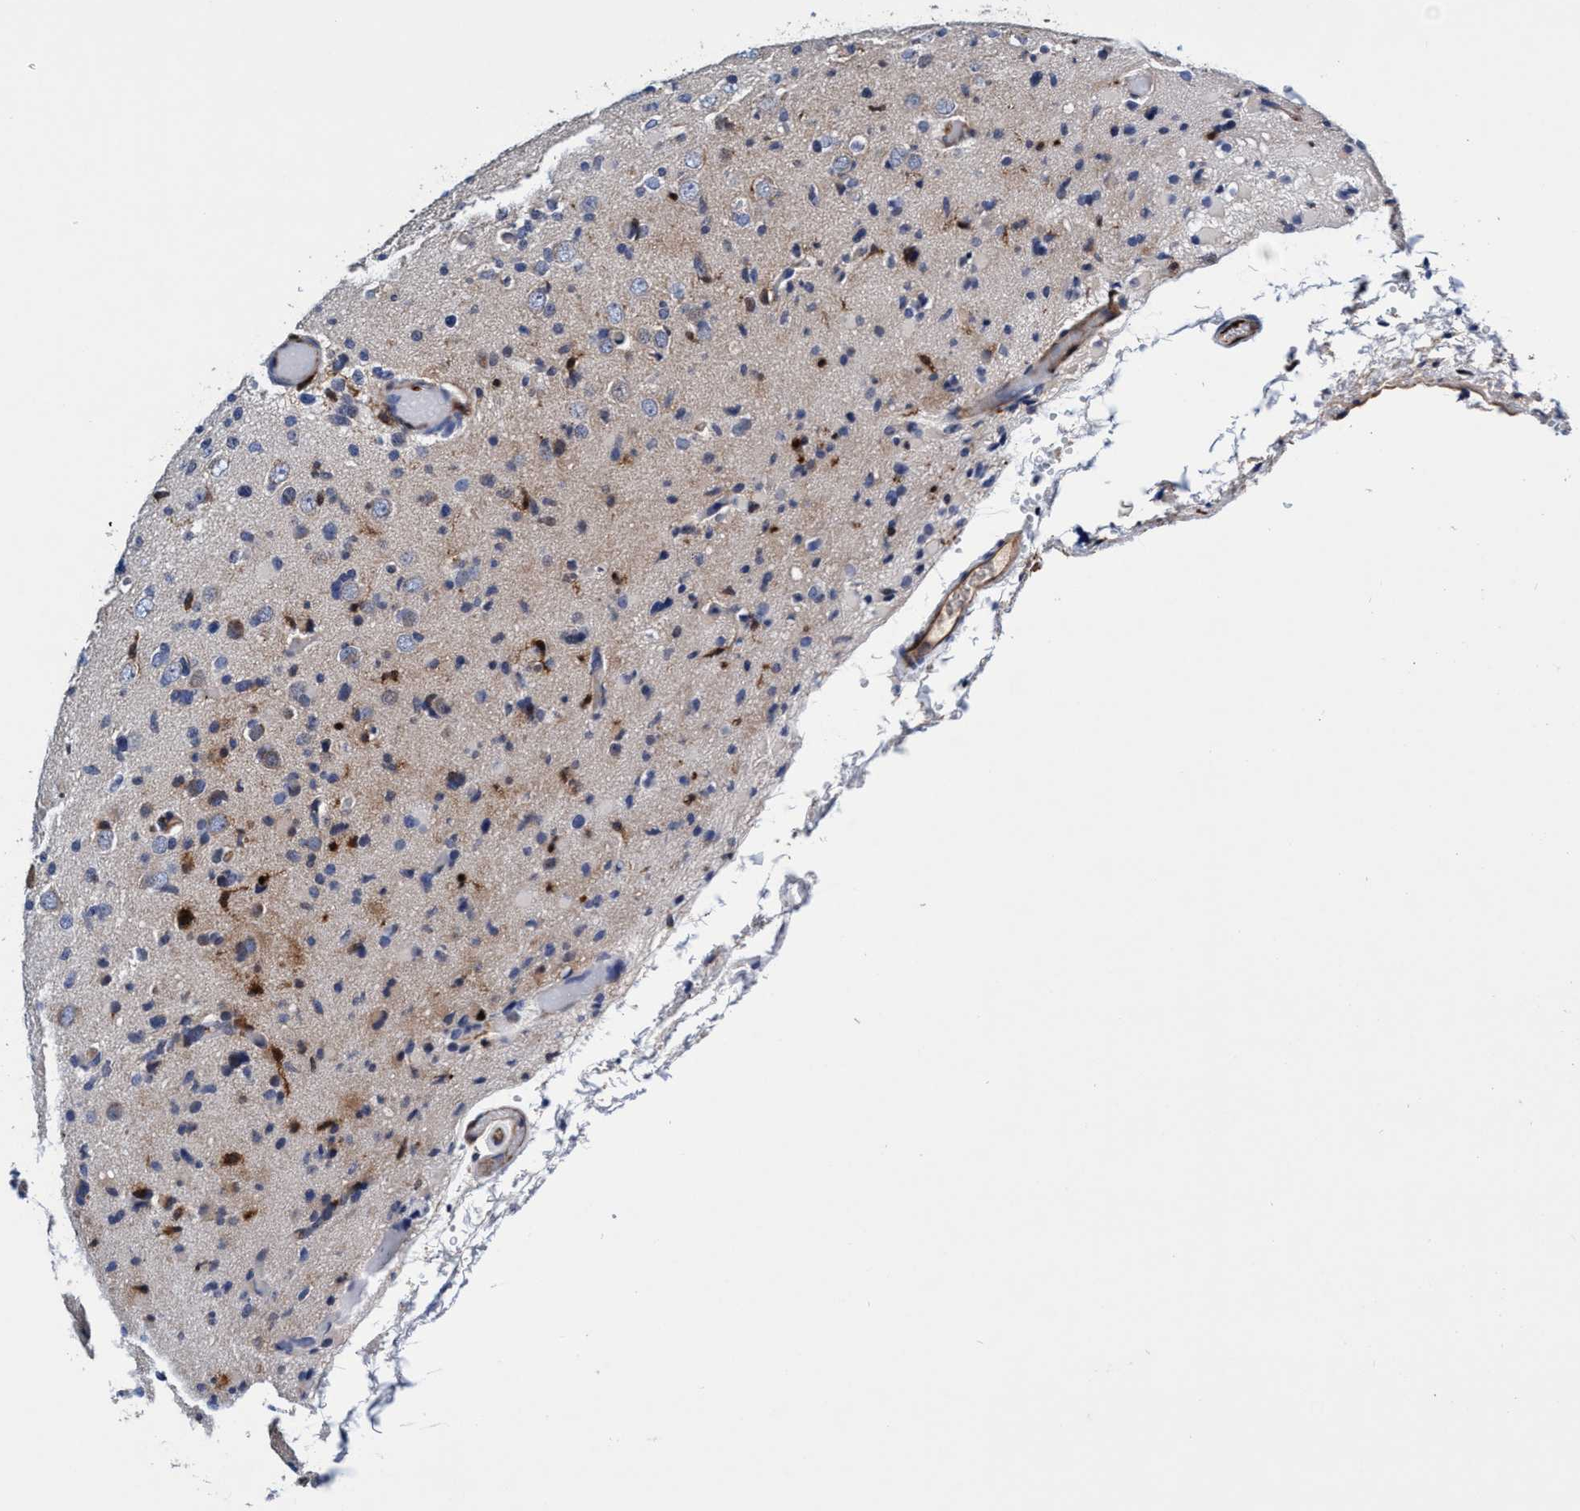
{"staining": {"intensity": "strong", "quantity": "<25%", "location": "cytoplasmic/membranous"}, "tissue": "glioma", "cell_type": "Tumor cells", "image_type": "cancer", "snomed": [{"axis": "morphology", "description": "Glioma, malignant, Low grade"}, {"axis": "topography", "description": "Brain"}], "caption": "Immunohistochemical staining of human malignant low-grade glioma exhibits medium levels of strong cytoplasmic/membranous protein staining in about <25% of tumor cells.", "gene": "UBALD2", "patient": {"sex": "female", "age": 22}}